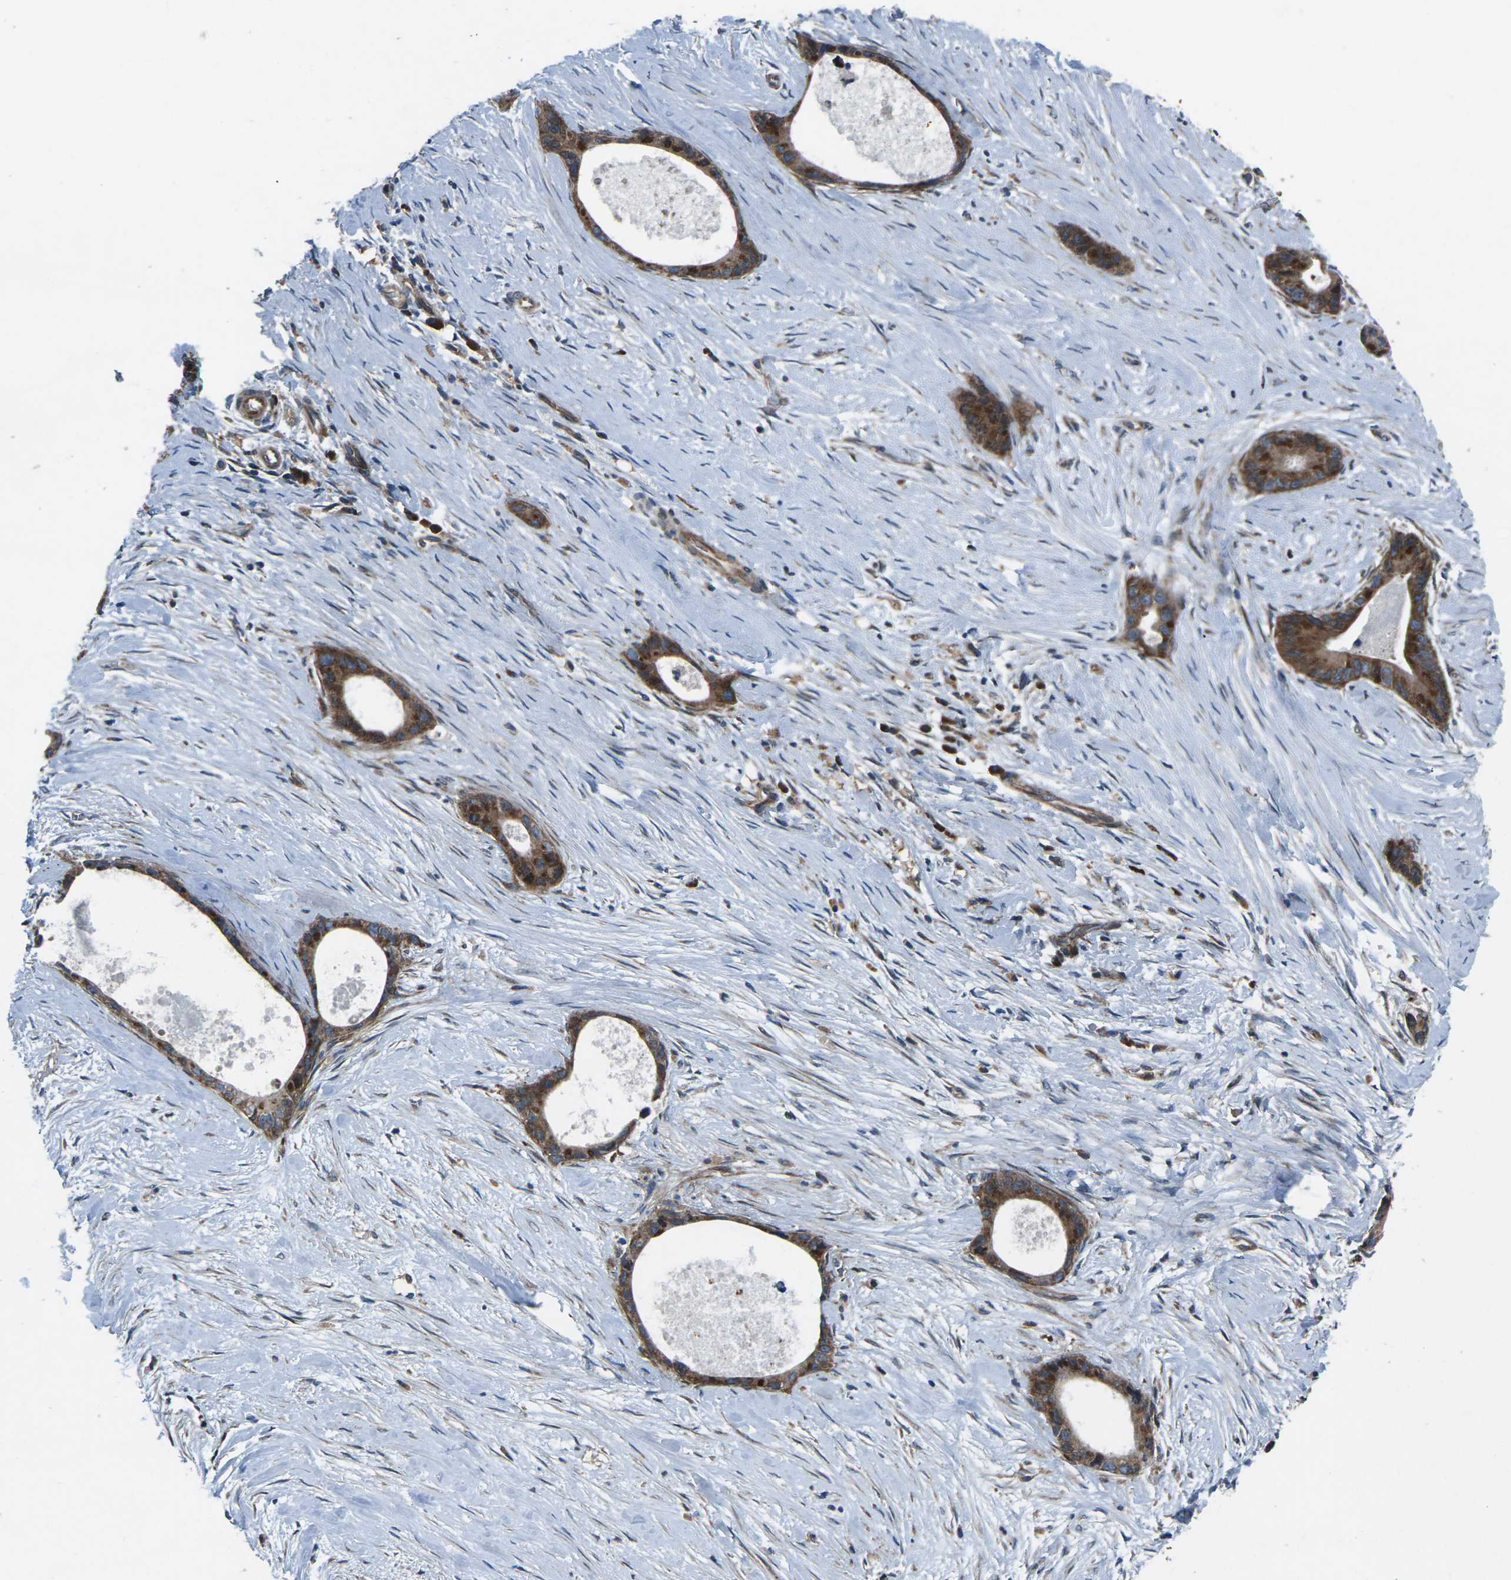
{"staining": {"intensity": "moderate", "quantity": ">75%", "location": "cytoplasmic/membranous"}, "tissue": "liver cancer", "cell_type": "Tumor cells", "image_type": "cancer", "snomed": [{"axis": "morphology", "description": "Cholangiocarcinoma"}, {"axis": "topography", "description": "Liver"}], "caption": "Protein analysis of liver cancer tissue reveals moderate cytoplasmic/membranous positivity in approximately >75% of tumor cells.", "gene": "EDNRA", "patient": {"sex": "female", "age": 55}}